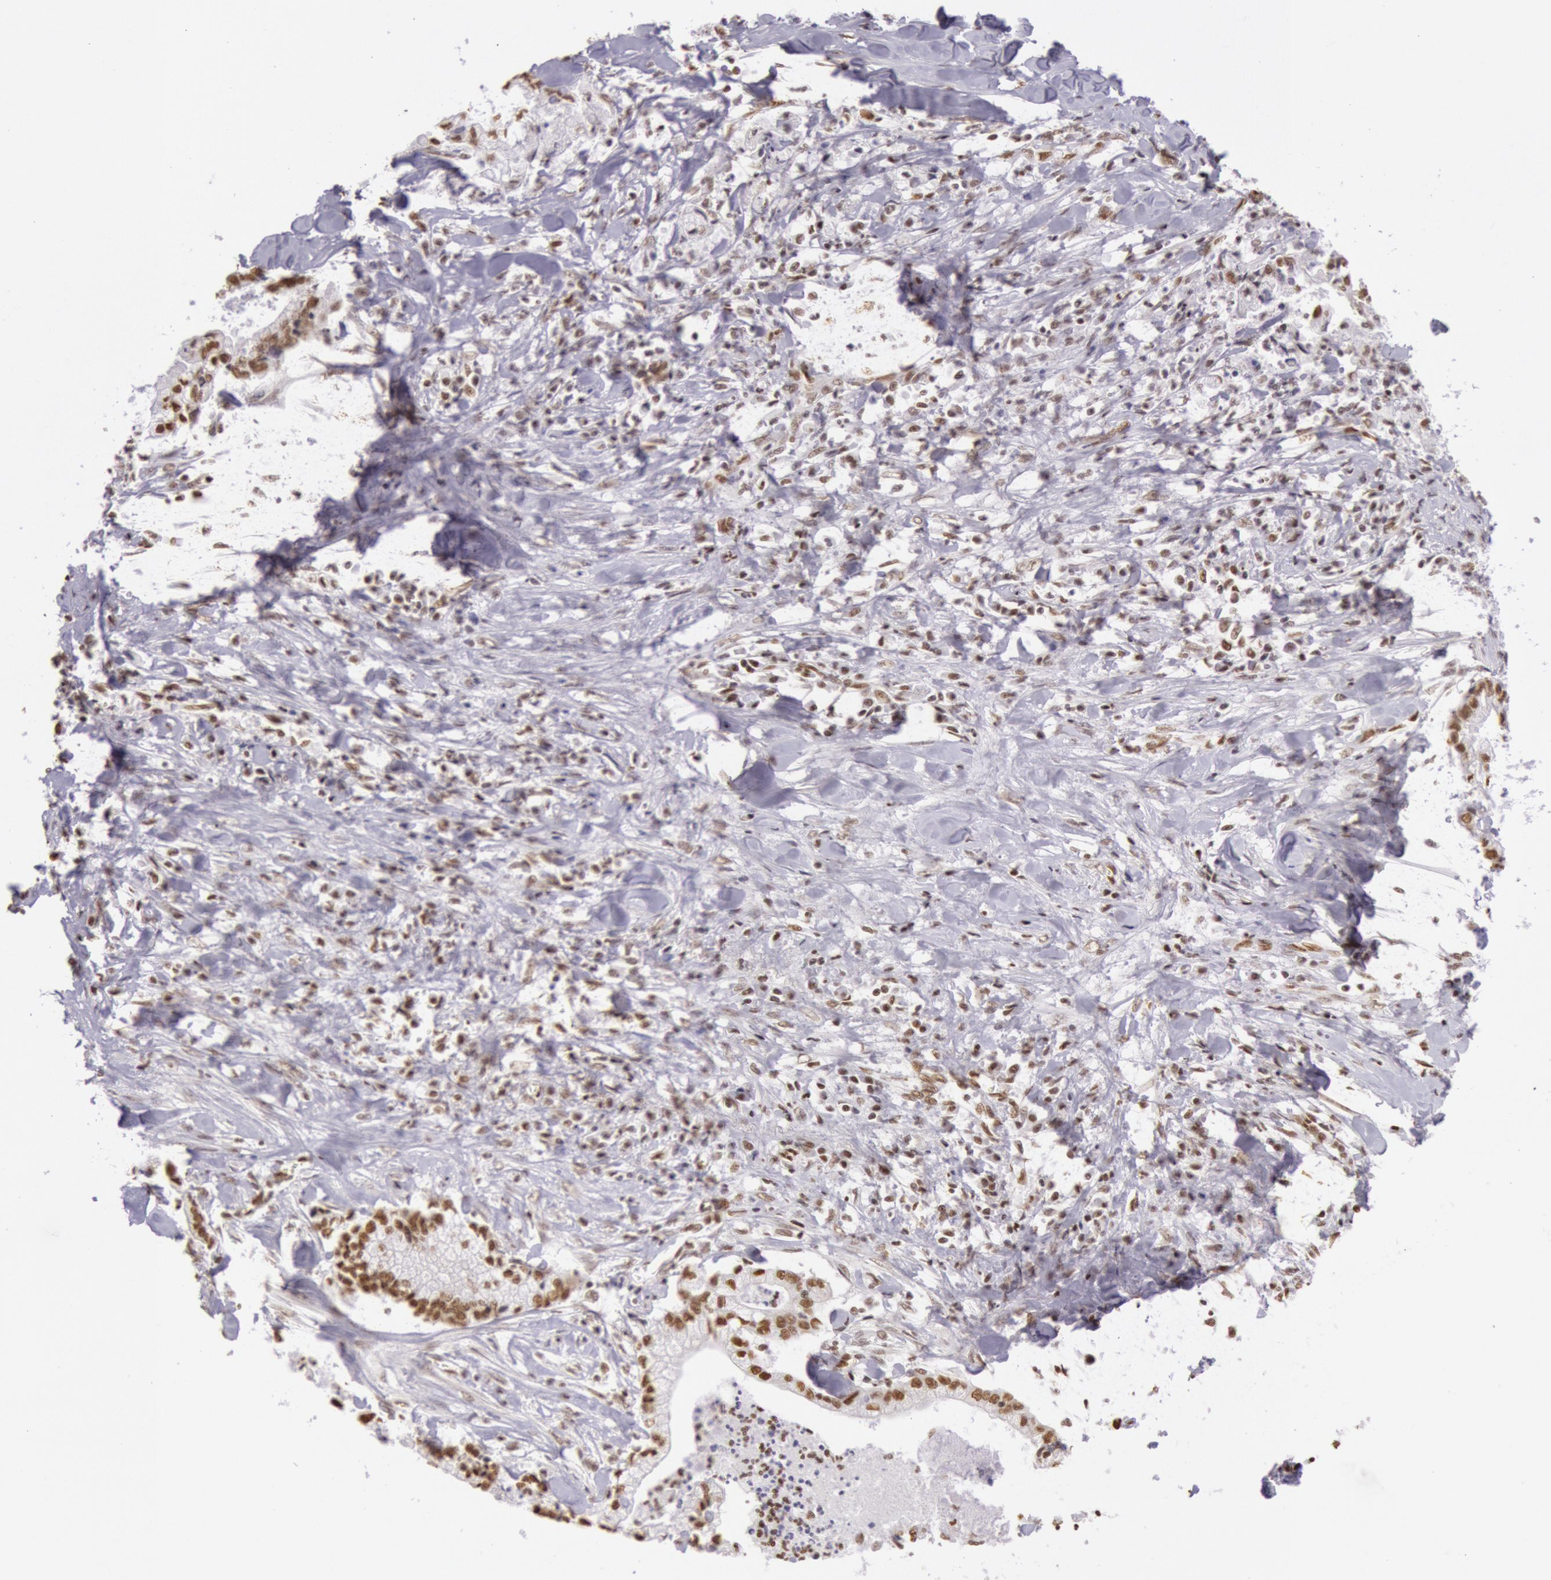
{"staining": {"intensity": "weak", "quantity": ">75%", "location": "nuclear"}, "tissue": "liver cancer", "cell_type": "Tumor cells", "image_type": "cancer", "snomed": [{"axis": "morphology", "description": "Cholangiocarcinoma"}, {"axis": "topography", "description": "Liver"}], "caption": "Approximately >75% of tumor cells in human liver cholangiocarcinoma demonstrate weak nuclear protein positivity as visualized by brown immunohistochemical staining.", "gene": "HNRNPH2", "patient": {"sex": "male", "age": 57}}